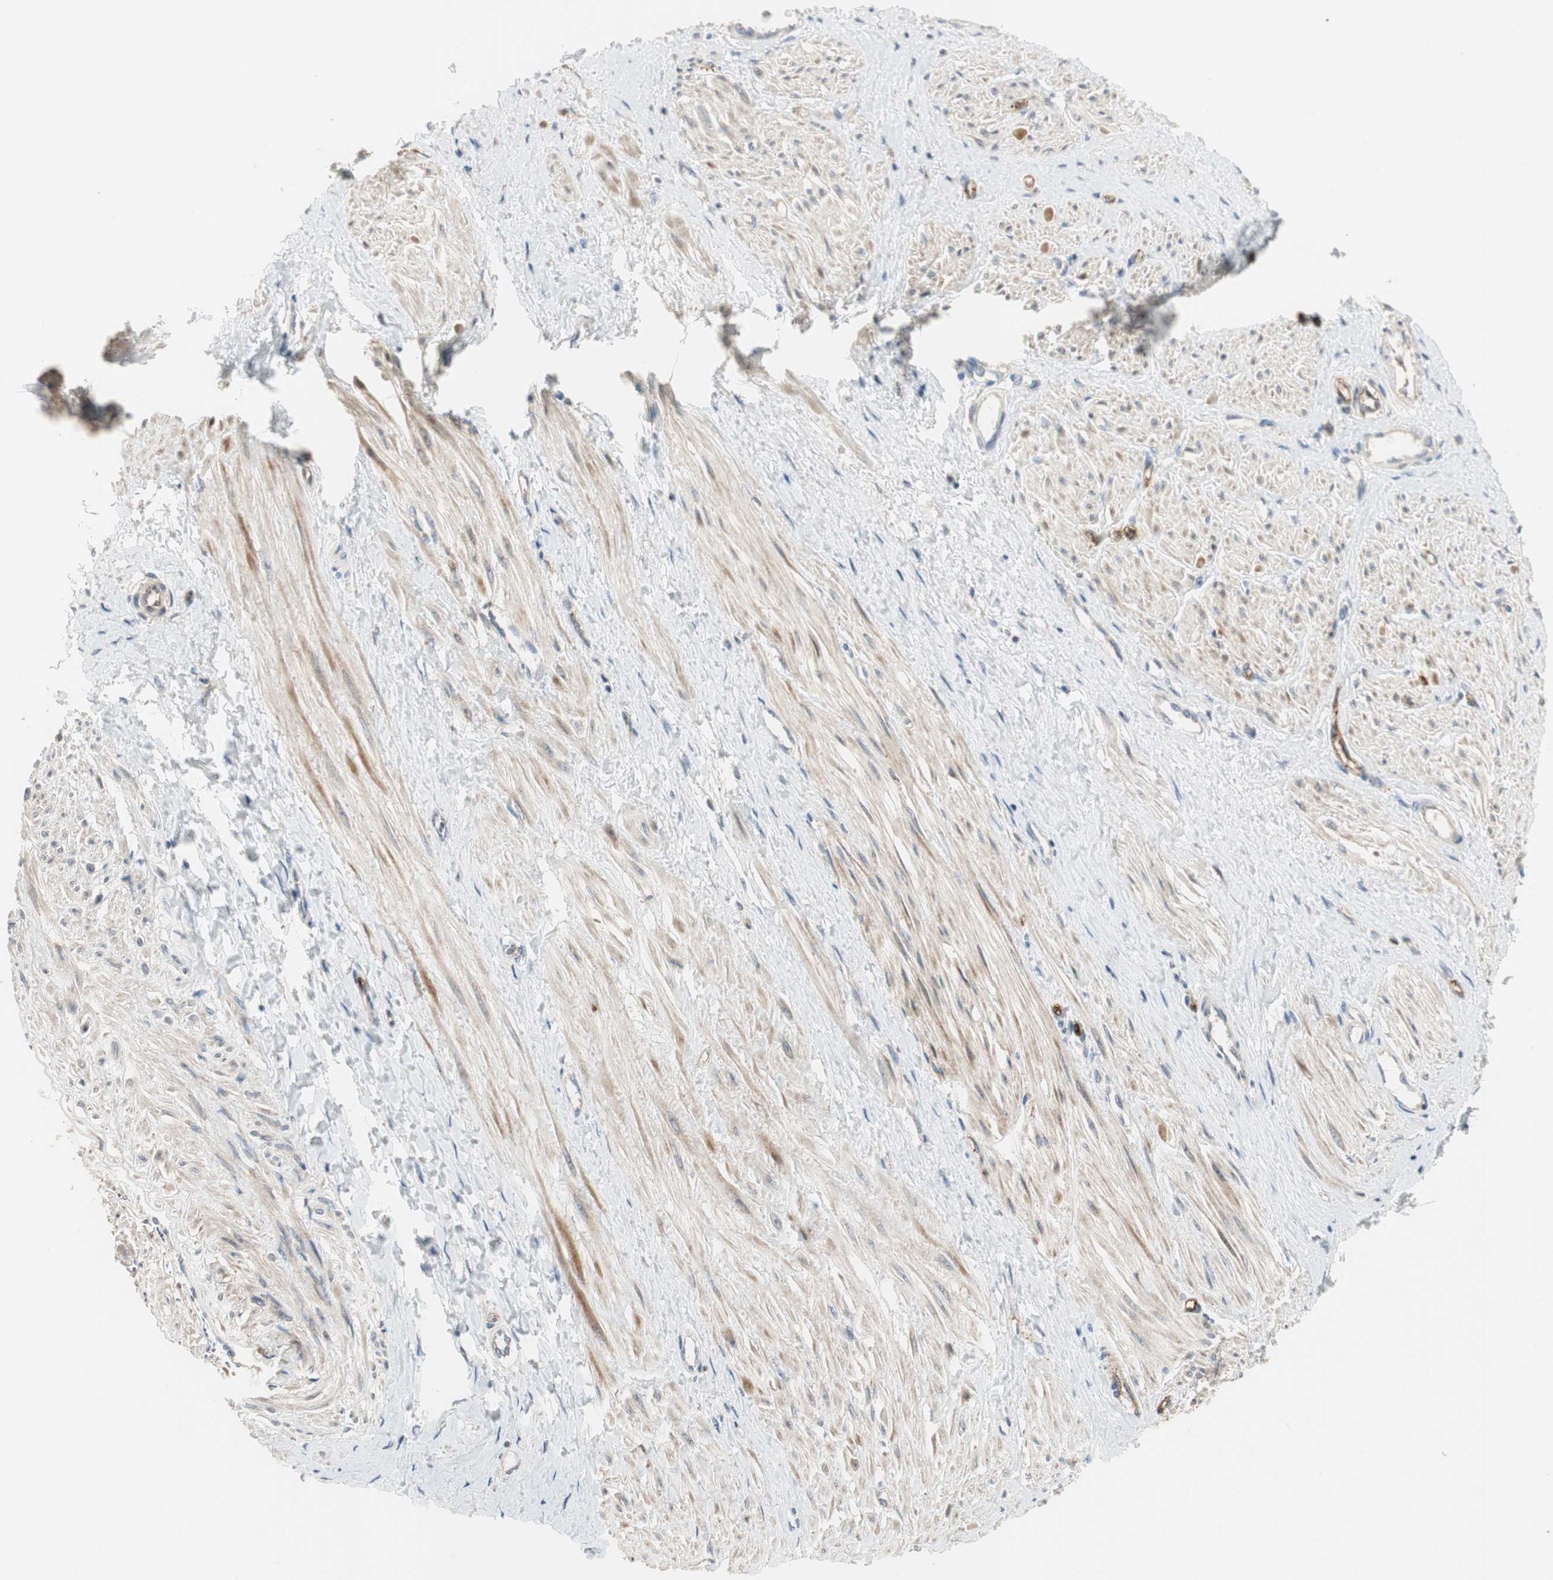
{"staining": {"intensity": "weak", "quantity": "25%-75%", "location": "cytoplasmic/membranous"}, "tissue": "smooth muscle", "cell_type": "Smooth muscle cells", "image_type": "normal", "snomed": [{"axis": "morphology", "description": "Normal tissue, NOS"}, {"axis": "topography", "description": "Smooth muscle"}, {"axis": "topography", "description": "Uterus"}], "caption": "Immunohistochemistry (IHC) of benign human smooth muscle exhibits low levels of weak cytoplasmic/membranous staining in about 25%-75% of smooth muscle cells.", "gene": "ALPL", "patient": {"sex": "female", "age": 39}}